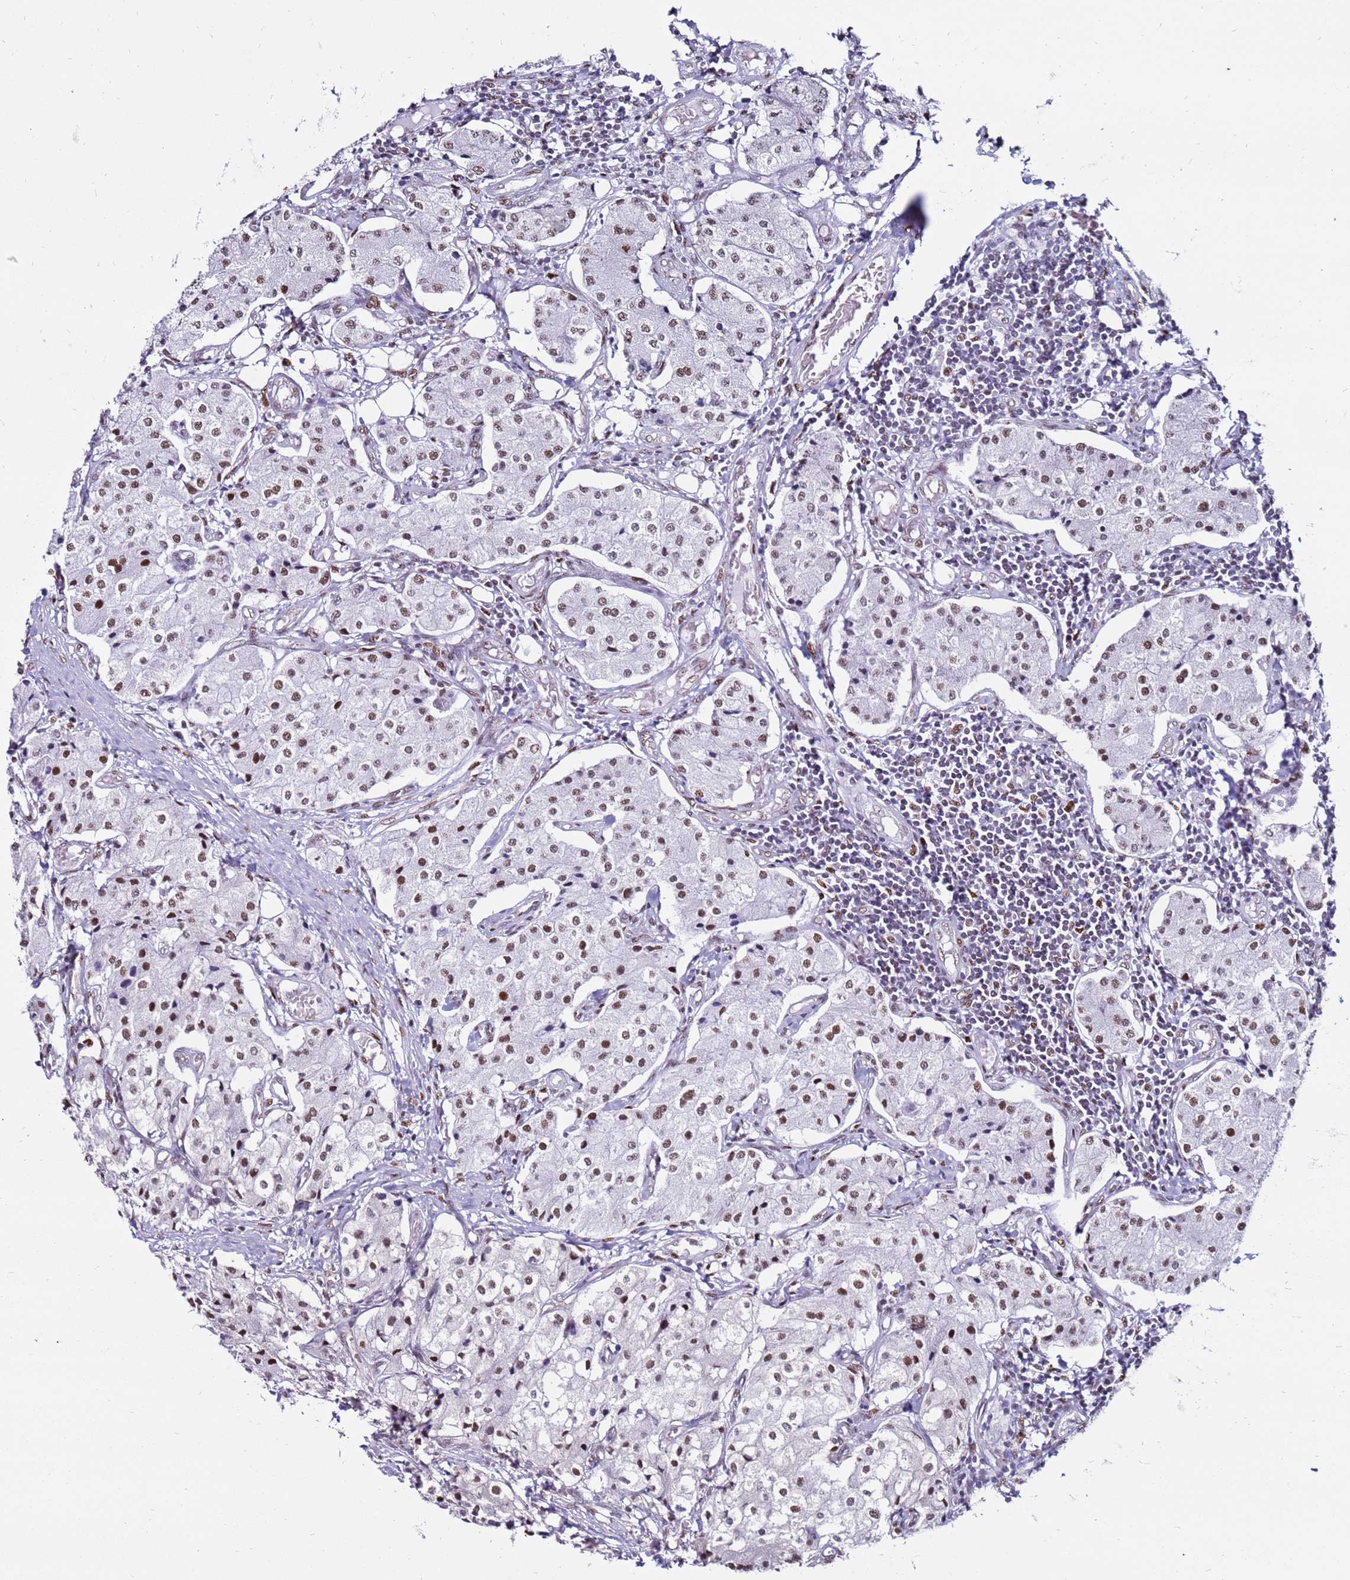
{"staining": {"intensity": "moderate", "quantity": ">75%", "location": "nuclear"}, "tissue": "carcinoid", "cell_type": "Tumor cells", "image_type": "cancer", "snomed": [{"axis": "morphology", "description": "Carcinoid, malignant, NOS"}, {"axis": "topography", "description": "Colon"}], "caption": "Carcinoid (malignant) tissue reveals moderate nuclear positivity in approximately >75% of tumor cells, visualized by immunohistochemistry.", "gene": "KPNA4", "patient": {"sex": "female", "age": 52}}